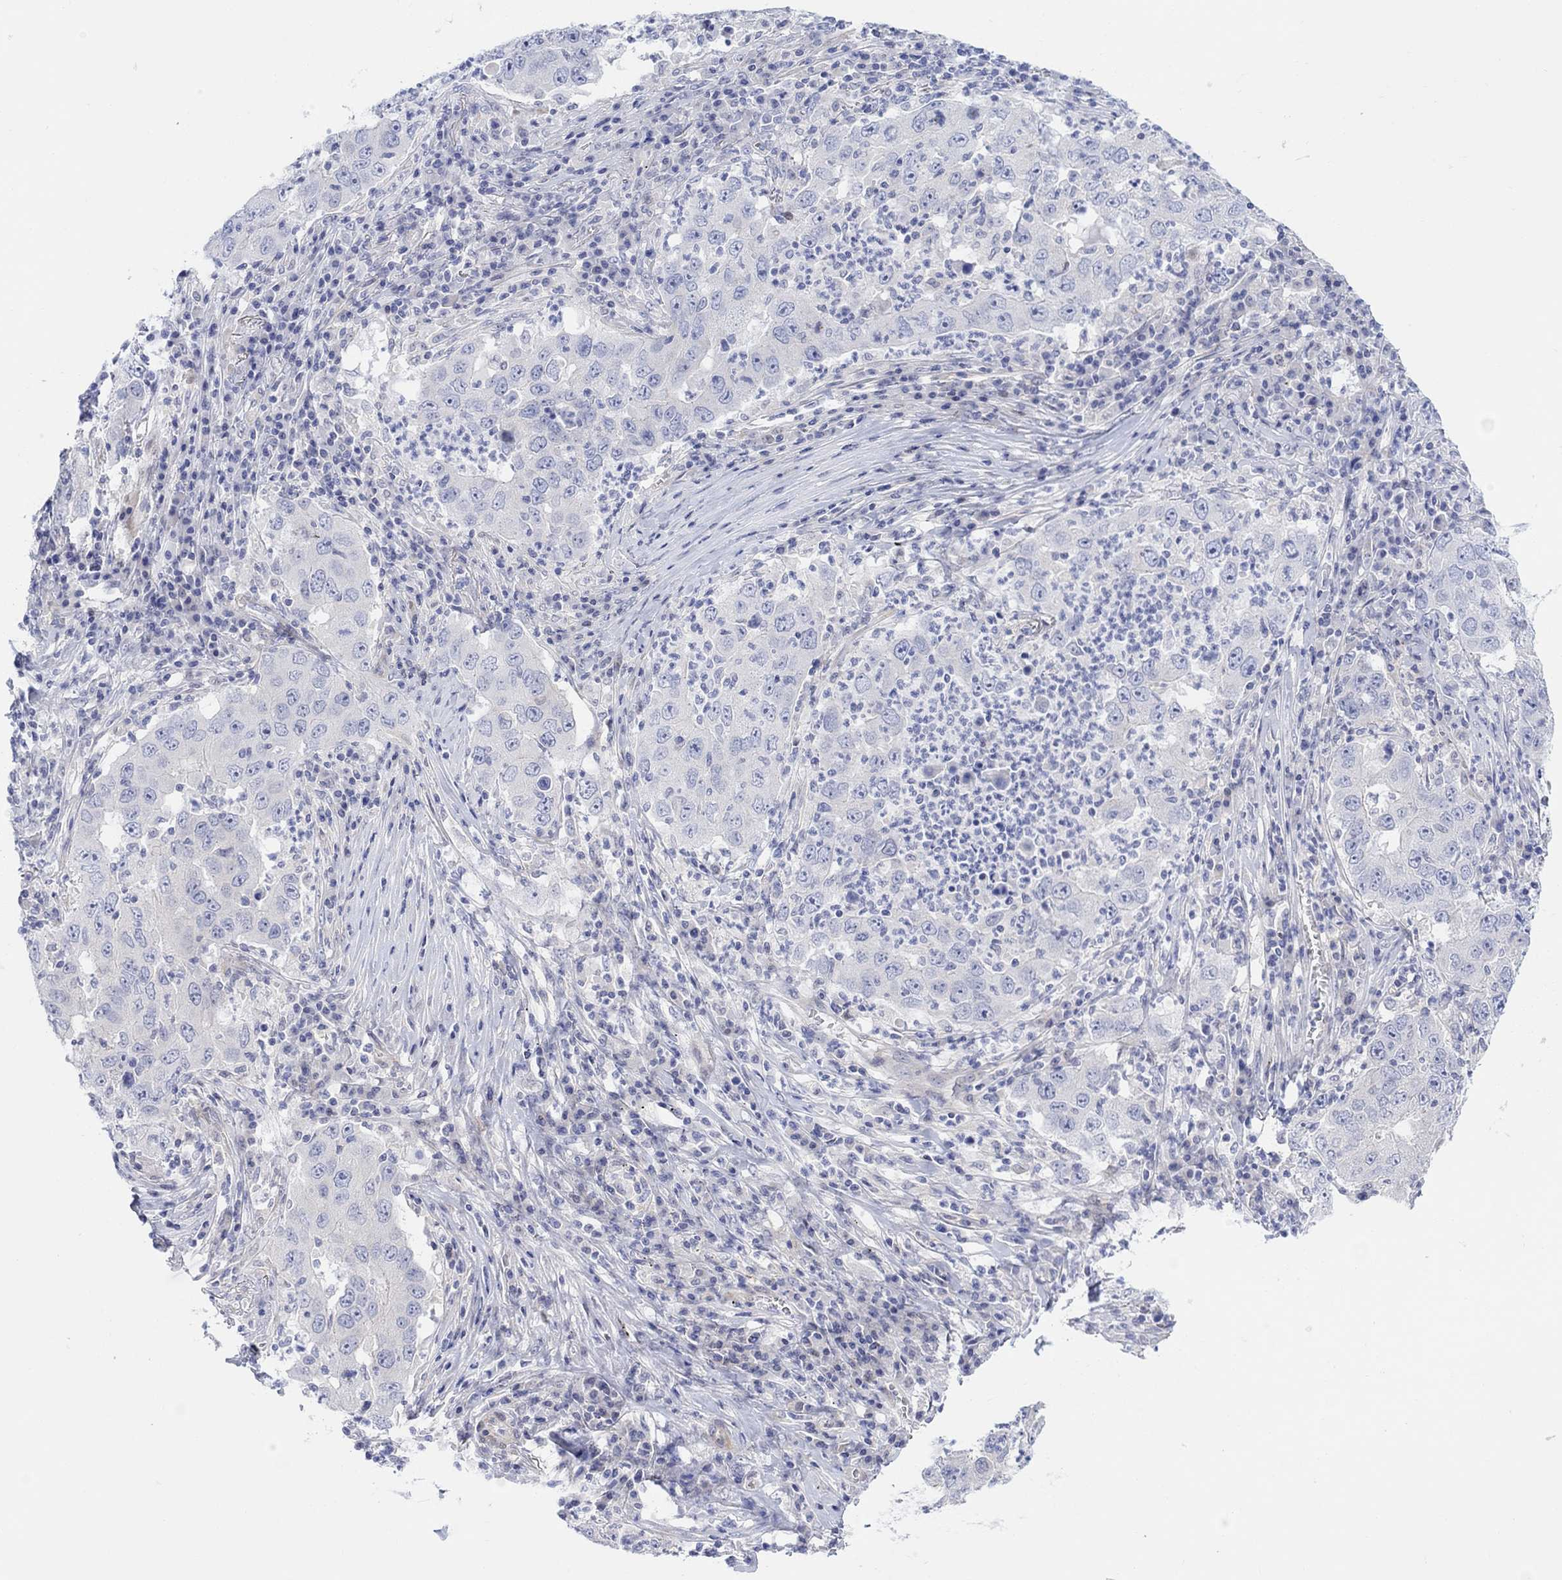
{"staining": {"intensity": "negative", "quantity": "none", "location": "none"}, "tissue": "lung cancer", "cell_type": "Tumor cells", "image_type": "cancer", "snomed": [{"axis": "morphology", "description": "Adenocarcinoma, NOS"}, {"axis": "topography", "description": "Lung"}], "caption": "Immunohistochemical staining of human lung cancer (adenocarcinoma) shows no significant expression in tumor cells.", "gene": "TLDC2", "patient": {"sex": "male", "age": 73}}